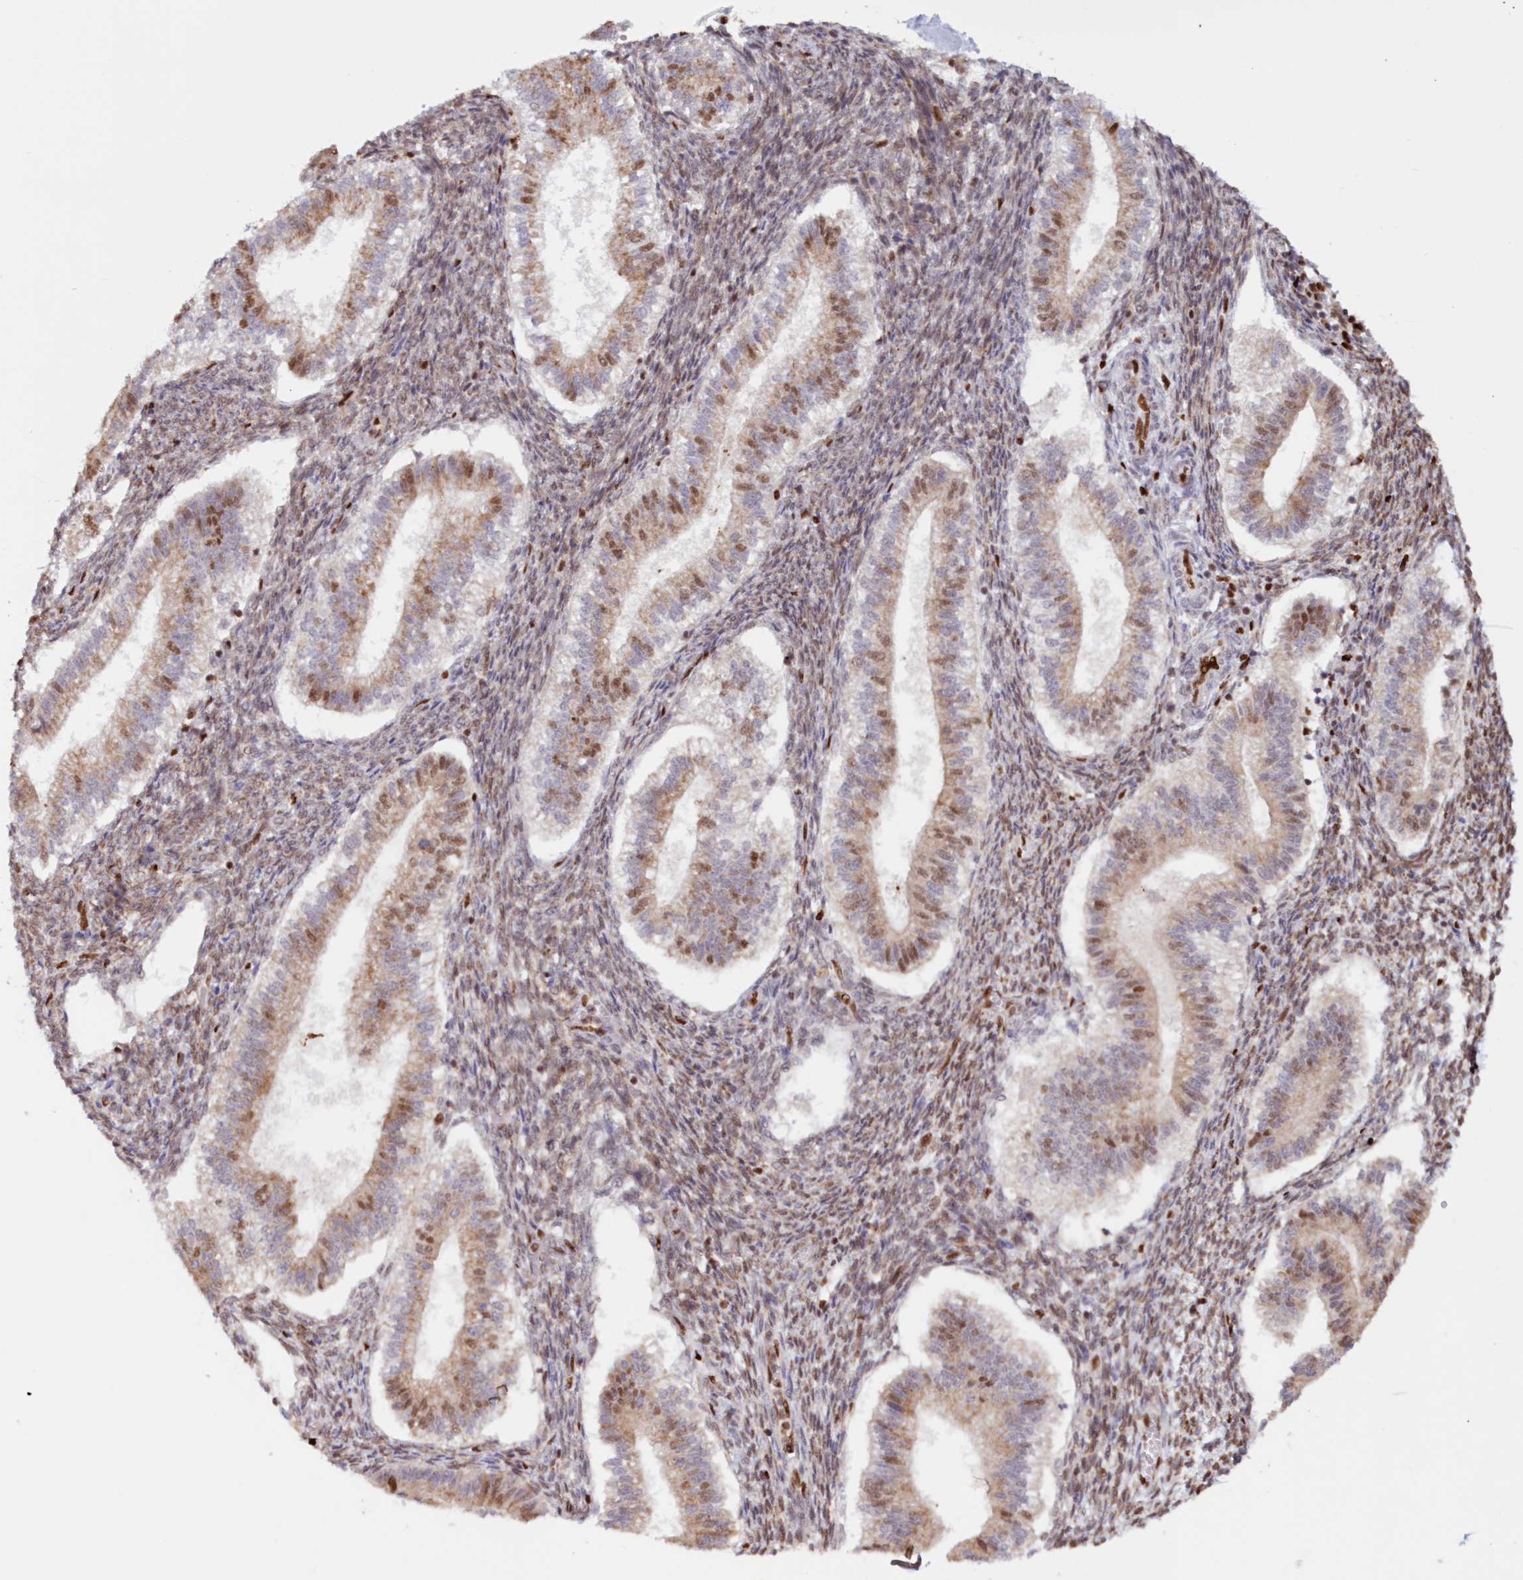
{"staining": {"intensity": "moderate", "quantity": "<25%", "location": "nuclear"}, "tissue": "endometrium", "cell_type": "Cells in endometrial stroma", "image_type": "normal", "snomed": [{"axis": "morphology", "description": "Normal tissue, NOS"}, {"axis": "topography", "description": "Endometrium"}], "caption": "A brown stain highlights moderate nuclear expression of a protein in cells in endometrial stroma of benign endometrium. The staining was performed using DAB, with brown indicating positive protein expression. Nuclei are stained blue with hematoxylin.", "gene": "POLR2B", "patient": {"sex": "female", "age": 25}}